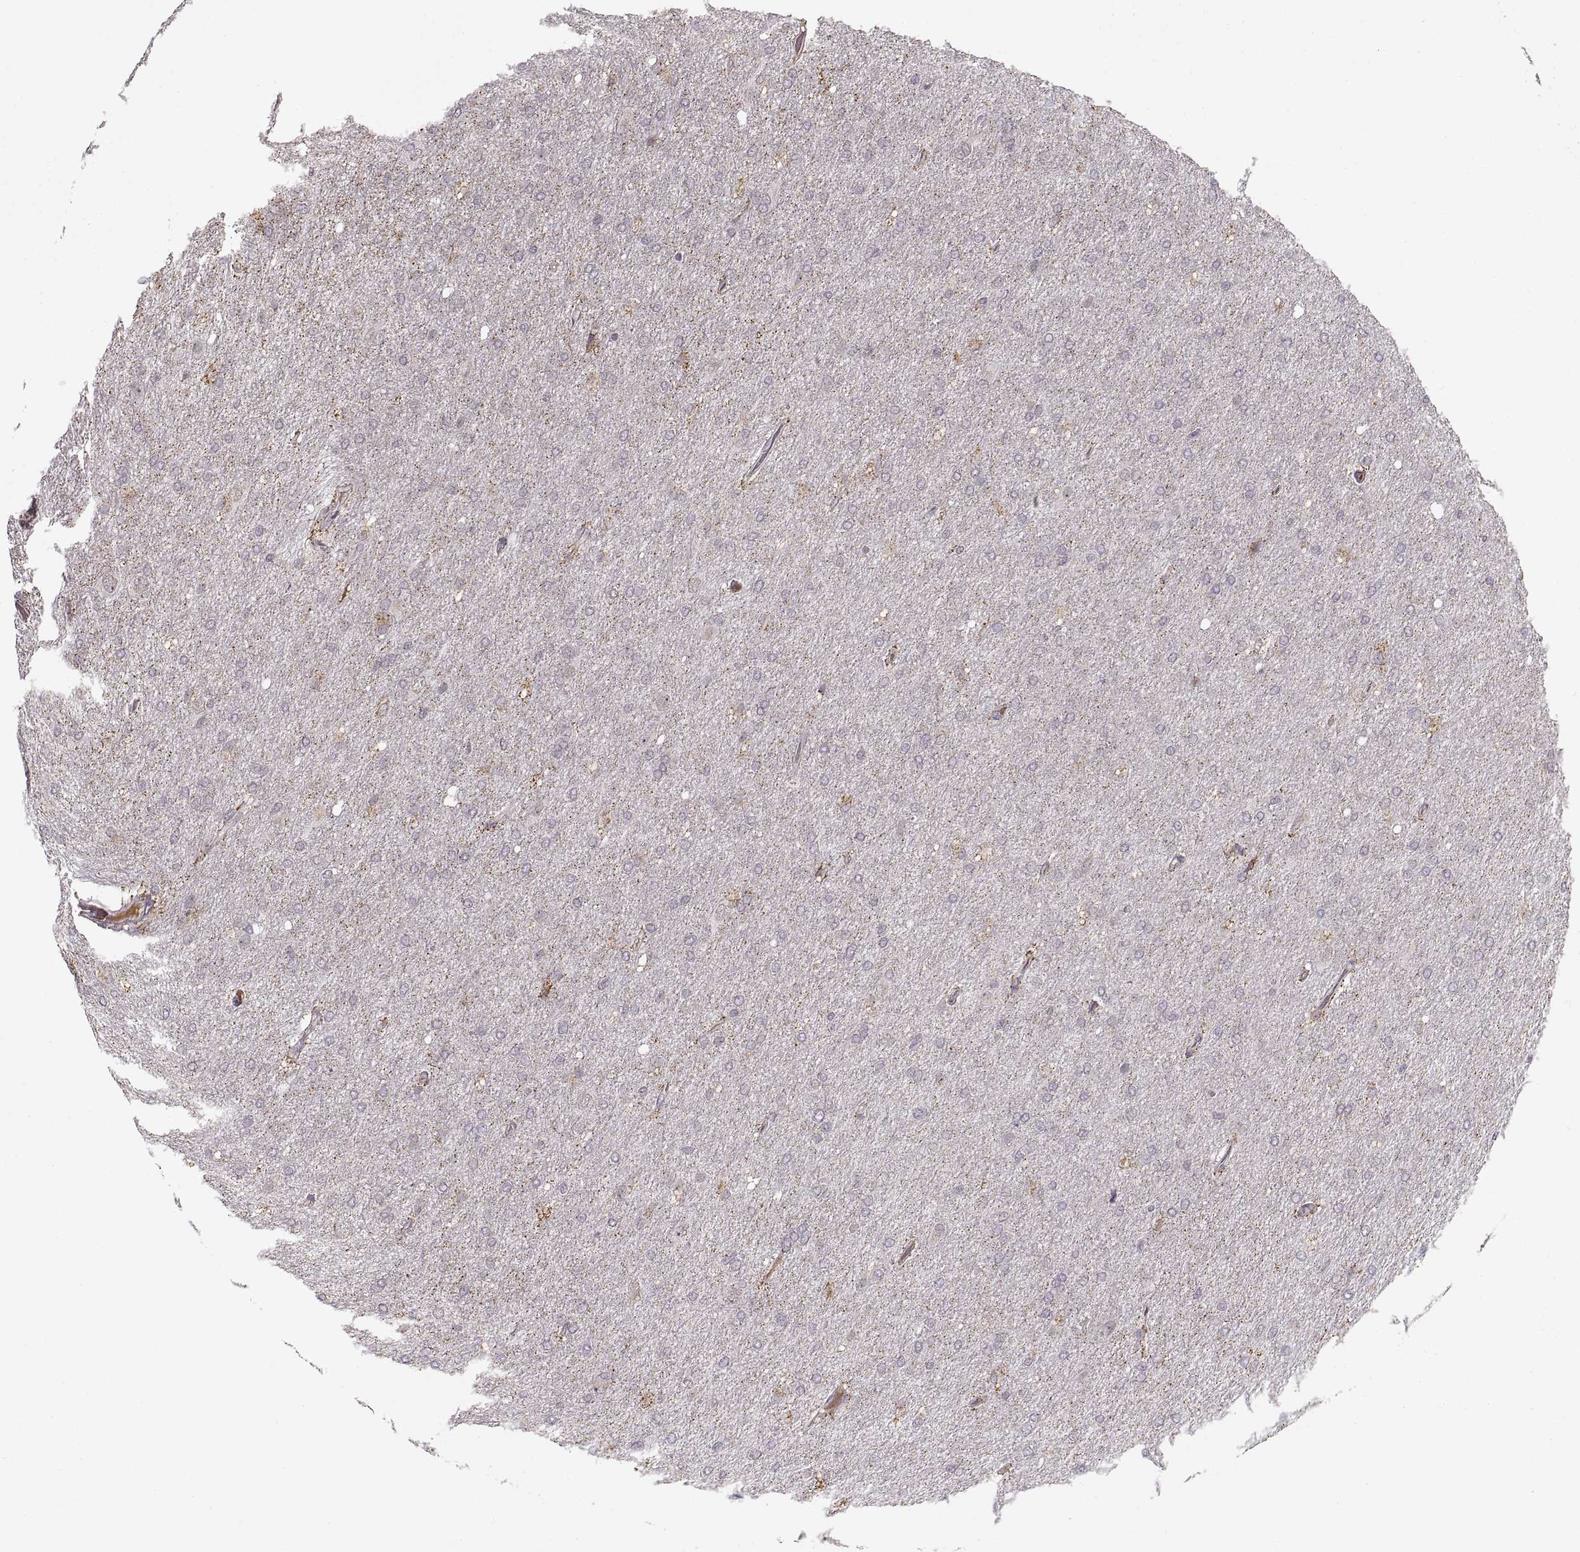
{"staining": {"intensity": "negative", "quantity": "none", "location": "none"}, "tissue": "glioma", "cell_type": "Tumor cells", "image_type": "cancer", "snomed": [{"axis": "morphology", "description": "Glioma, malignant, High grade"}, {"axis": "topography", "description": "Cerebral cortex"}], "caption": "This image is of high-grade glioma (malignant) stained with immunohistochemistry to label a protein in brown with the nuclei are counter-stained blue. There is no expression in tumor cells.", "gene": "ASIC3", "patient": {"sex": "male", "age": 70}}